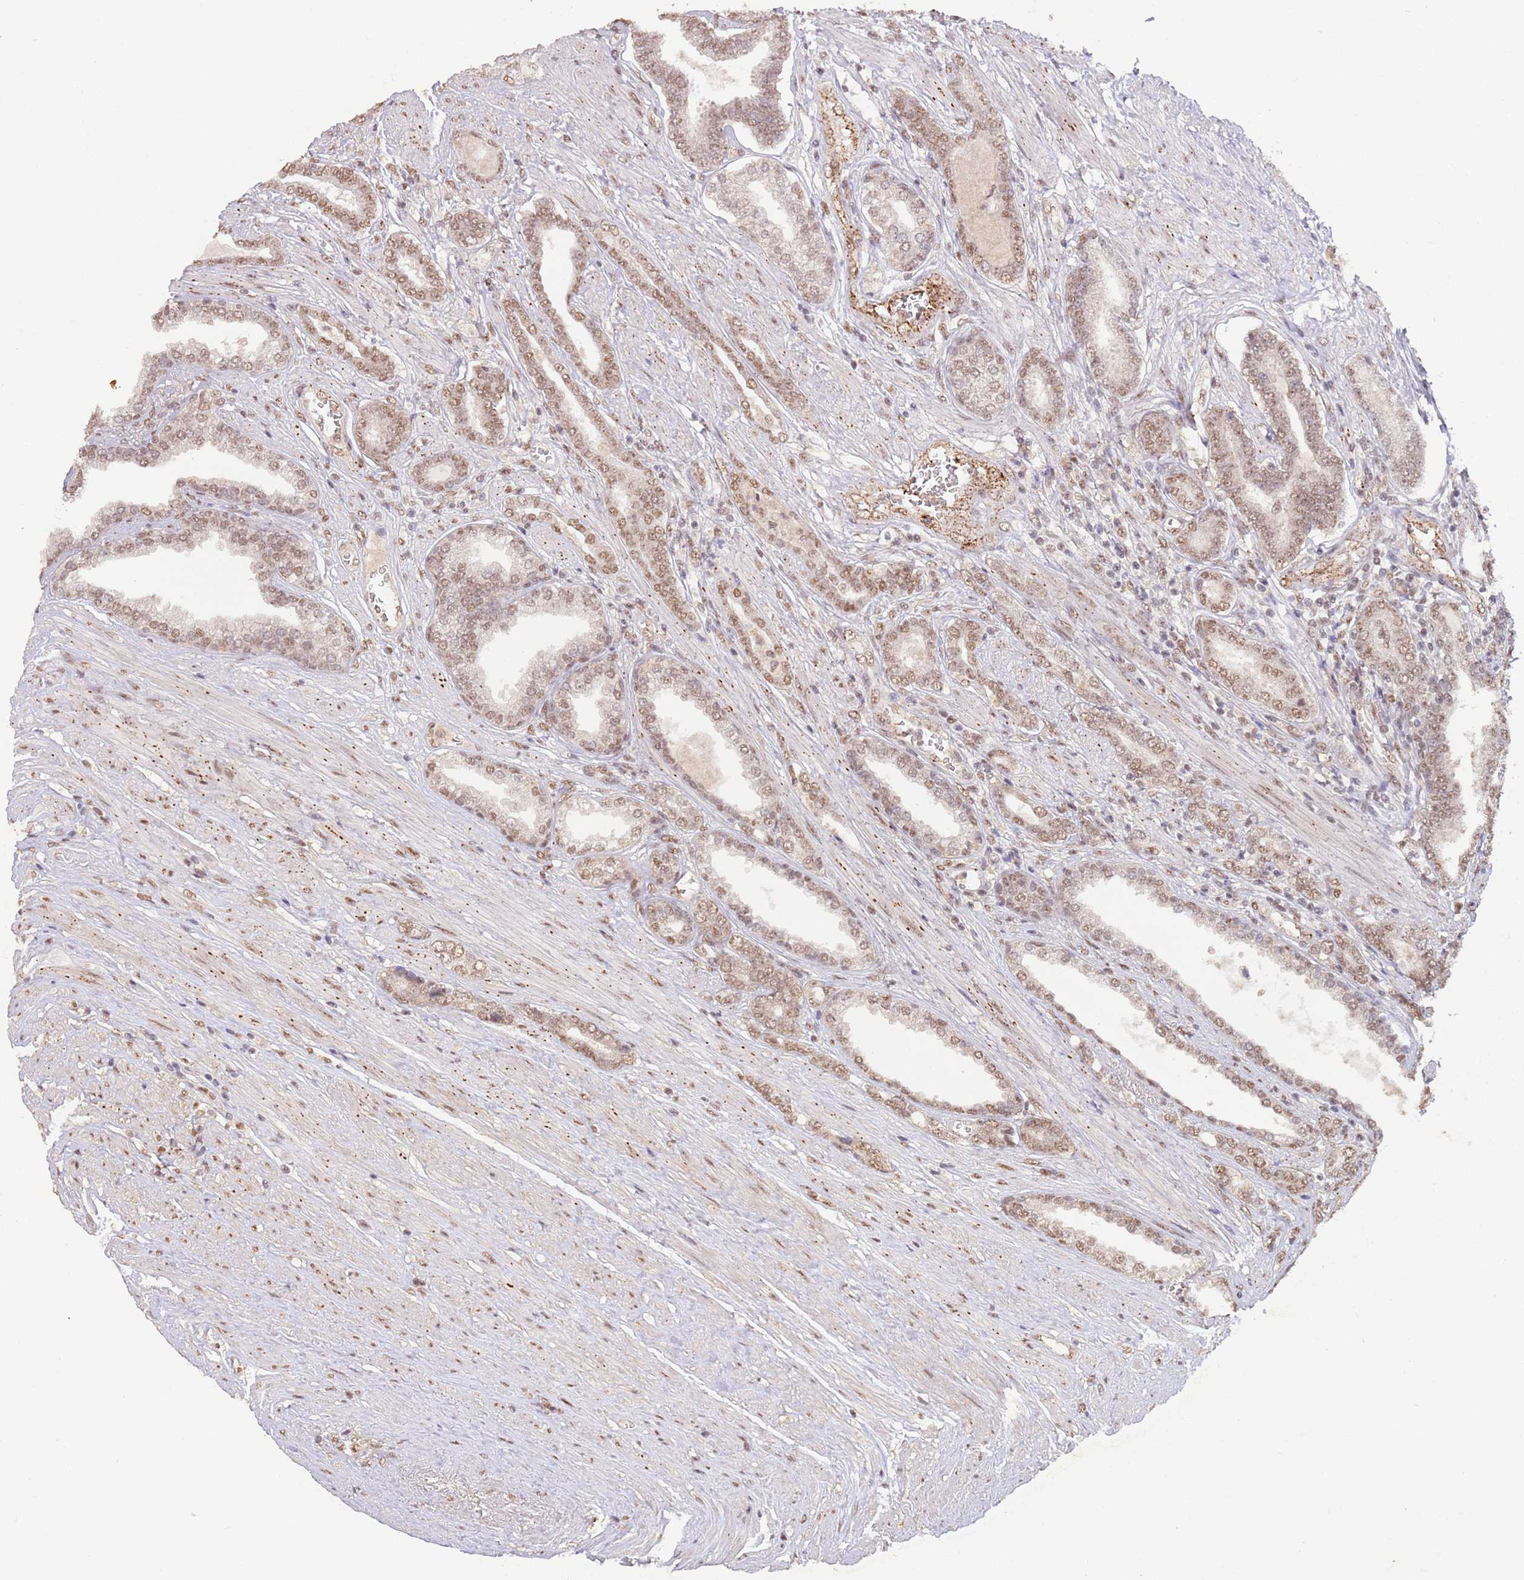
{"staining": {"intensity": "moderate", "quantity": ">75%", "location": "nuclear"}, "tissue": "prostate cancer", "cell_type": "Tumor cells", "image_type": "cancer", "snomed": [{"axis": "morphology", "description": "Adenocarcinoma, NOS"}, {"axis": "topography", "description": "Prostate and seminal vesicle, NOS"}], "caption": "DAB immunohistochemical staining of human prostate adenocarcinoma reveals moderate nuclear protein staining in approximately >75% of tumor cells.", "gene": "RFXANK", "patient": {"sex": "male", "age": 76}}